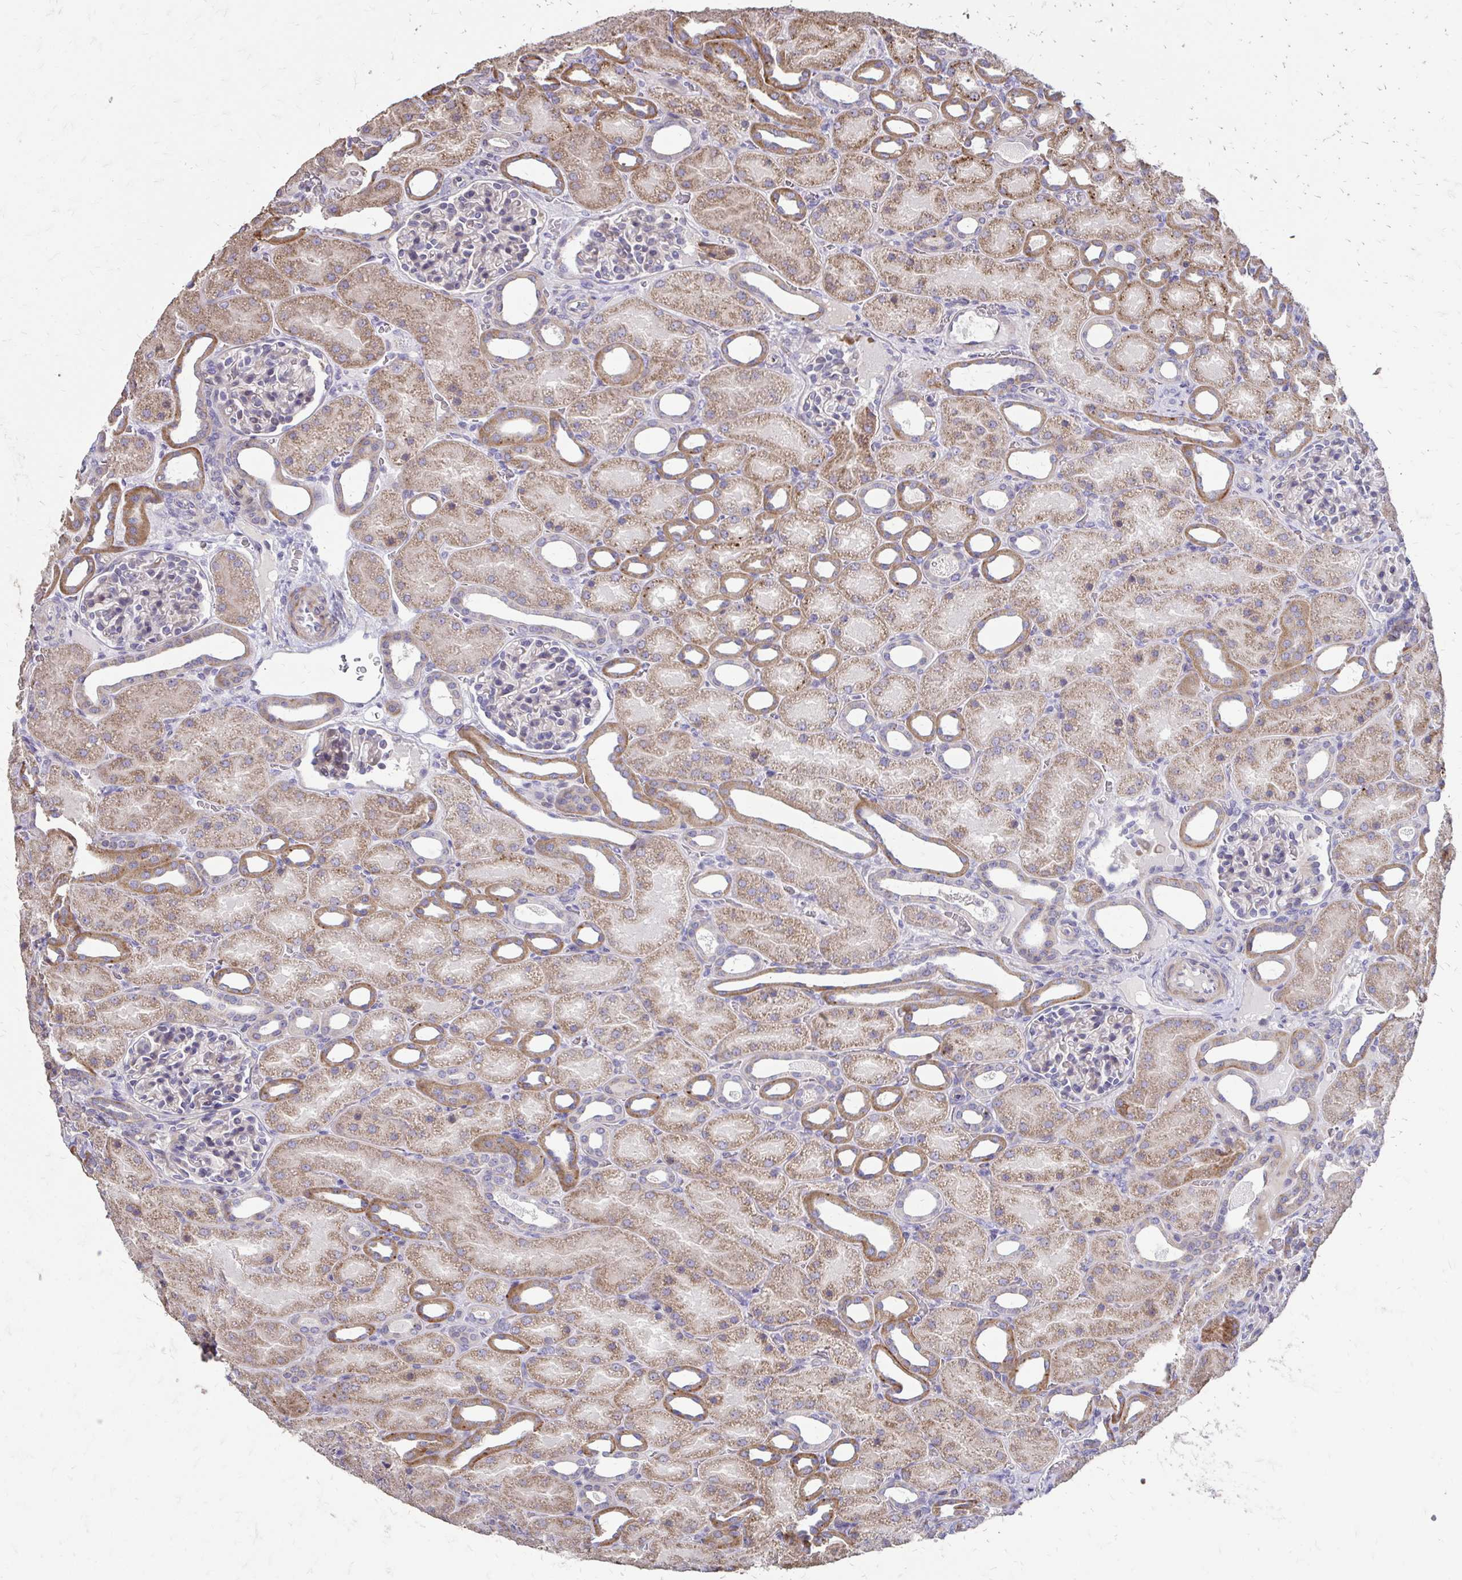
{"staining": {"intensity": "weak", "quantity": "<25%", "location": "cytoplasmic/membranous"}, "tissue": "kidney", "cell_type": "Cells in glomeruli", "image_type": "normal", "snomed": [{"axis": "morphology", "description": "Normal tissue, NOS"}, {"axis": "topography", "description": "Kidney"}], "caption": "Human kidney stained for a protein using immunohistochemistry shows no positivity in cells in glomeruli.", "gene": "MYORG", "patient": {"sex": "male", "age": 2}}